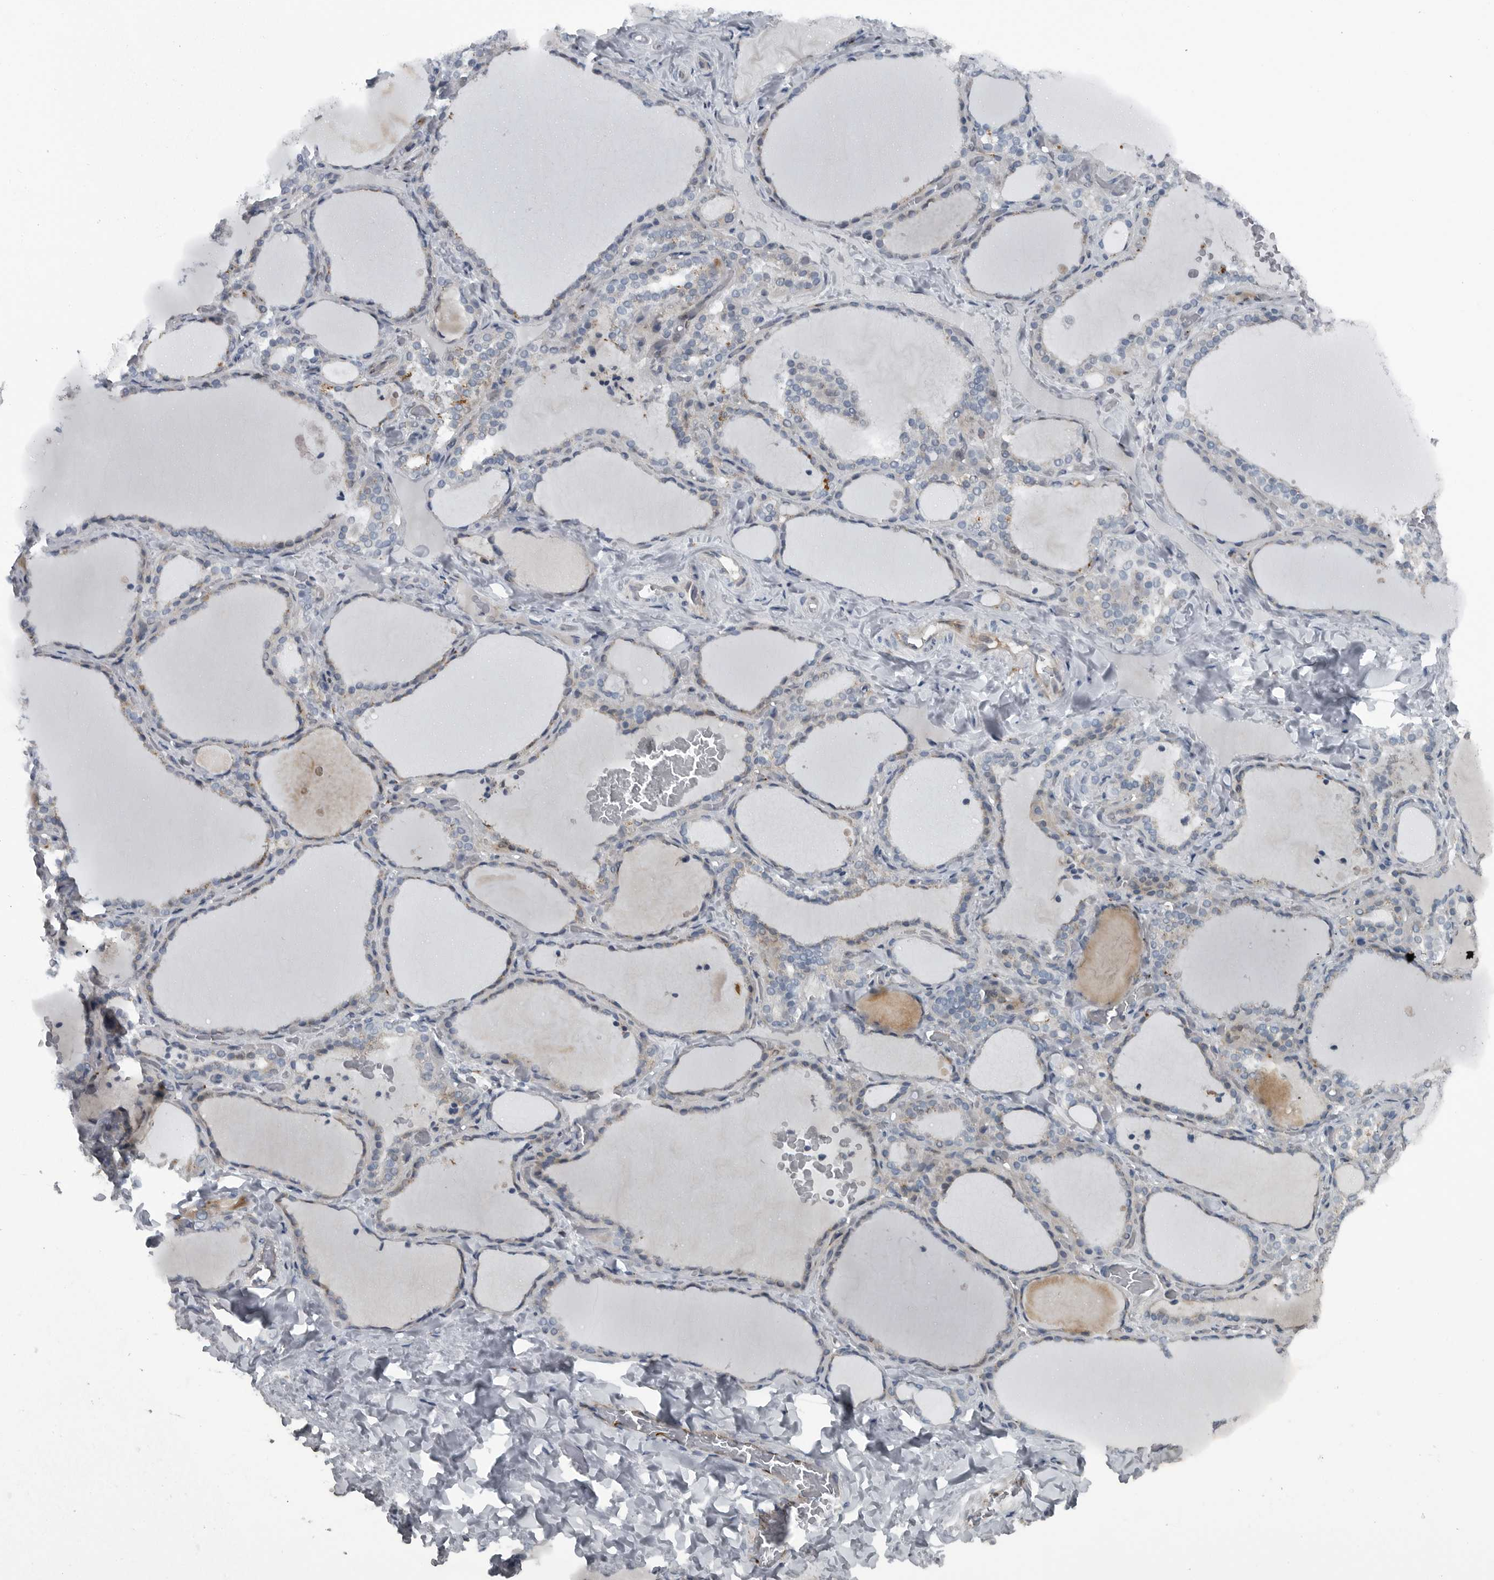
{"staining": {"intensity": "negative", "quantity": "none", "location": "none"}, "tissue": "thyroid gland", "cell_type": "Glandular cells", "image_type": "normal", "snomed": [{"axis": "morphology", "description": "Normal tissue, NOS"}, {"axis": "topography", "description": "Thyroid gland"}], "caption": "IHC photomicrograph of benign human thyroid gland stained for a protein (brown), which shows no staining in glandular cells.", "gene": "GAK", "patient": {"sex": "female", "age": 22}}